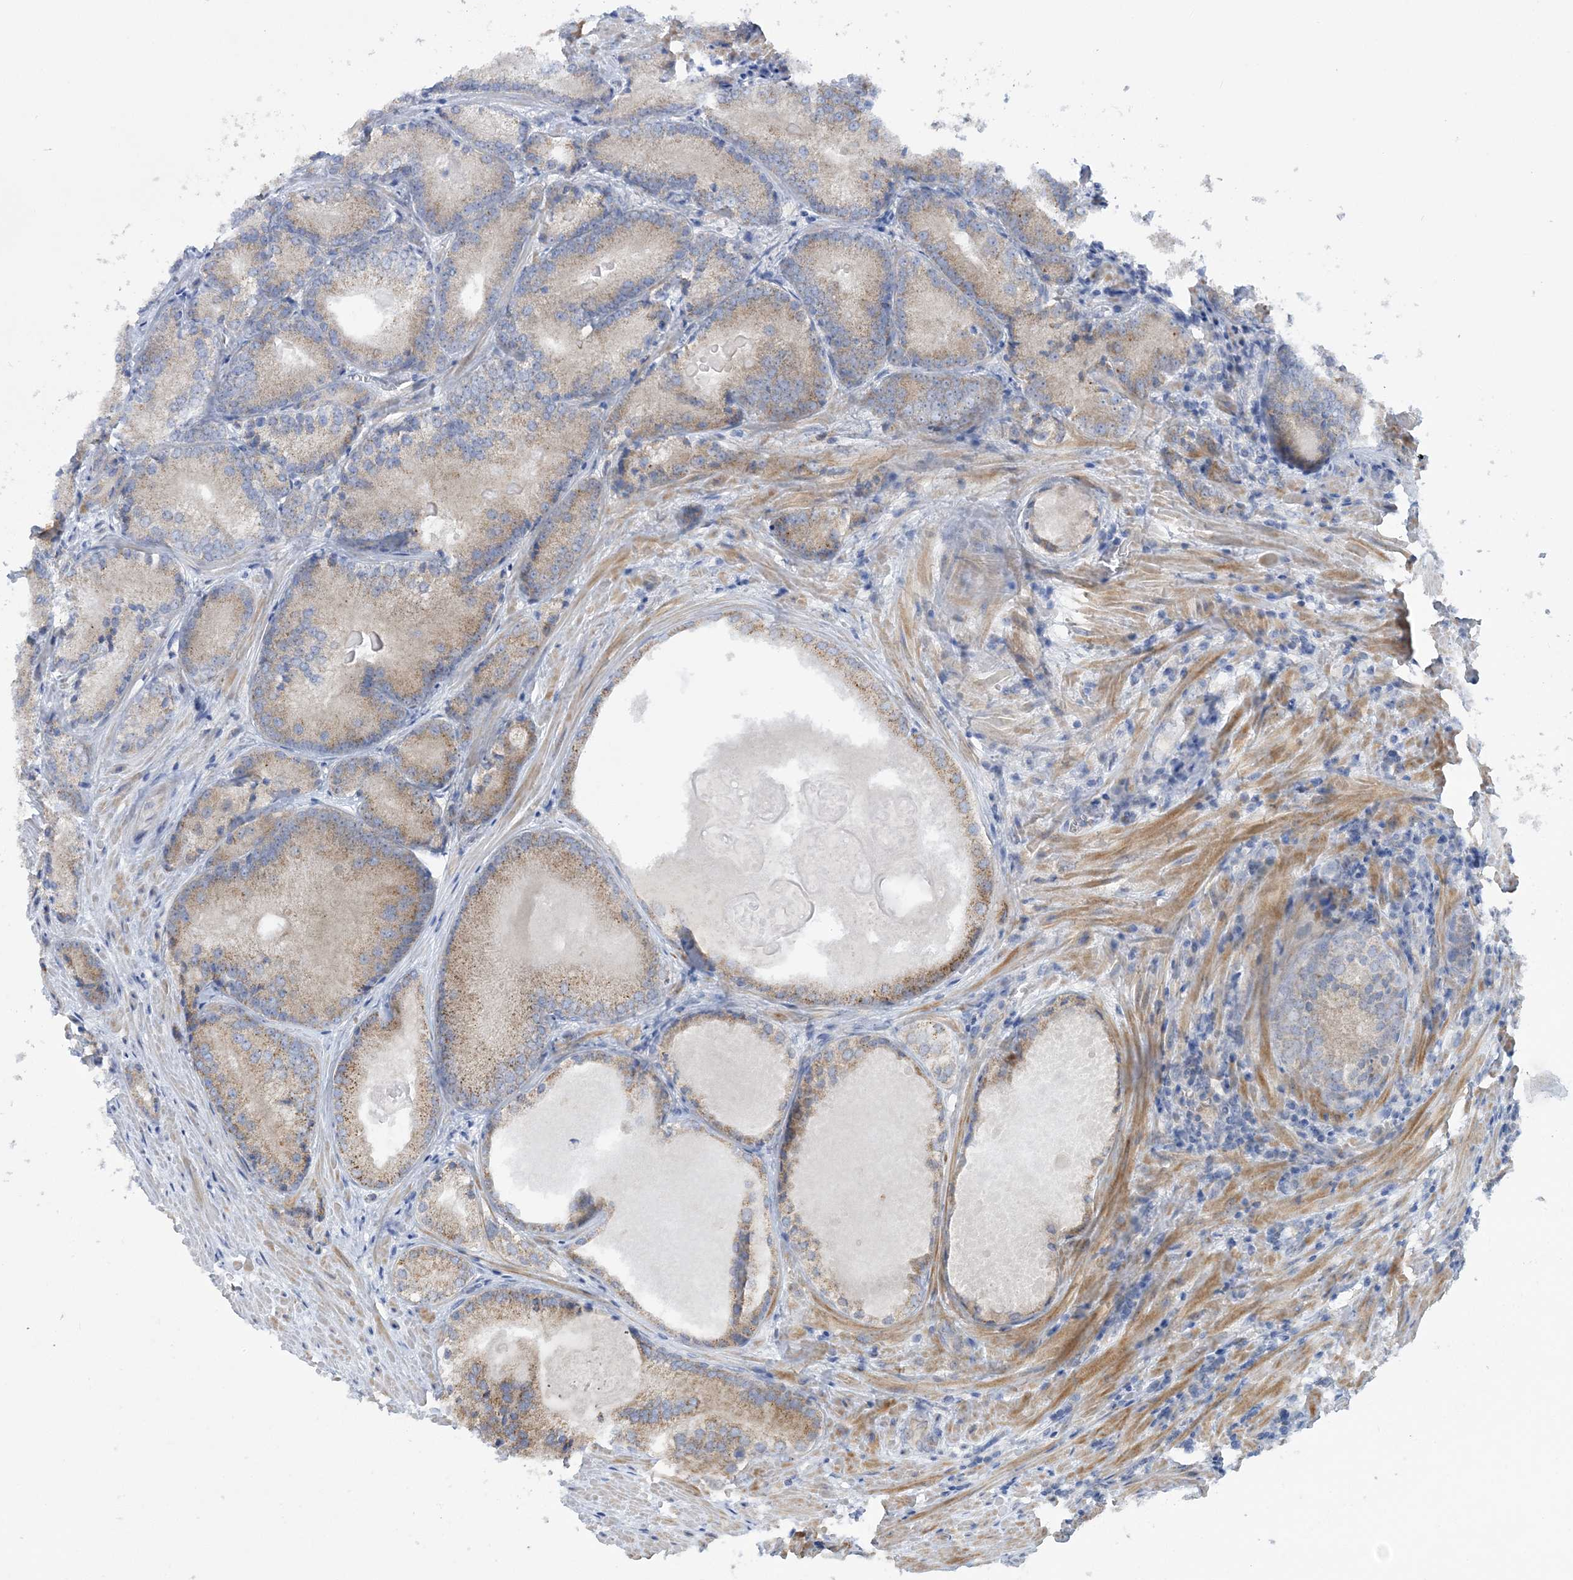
{"staining": {"intensity": "moderate", "quantity": ">75%", "location": "cytoplasmic/membranous"}, "tissue": "prostate cancer", "cell_type": "Tumor cells", "image_type": "cancer", "snomed": [{"axis": "morphology", "description": "Adenocarcinoma, High grade"}, {"axis": "topography", "description": "Prostate"}], "caption": "Protein staining by immunohistochemistry displays moderate cytoplasmic/membranous positivity in approximately >75% of tumor cells in prostate cancer (adenocarcinoma (high-grade)).", "gene": "MMADHC", "patient": {"sex": "male", "age": 66}}